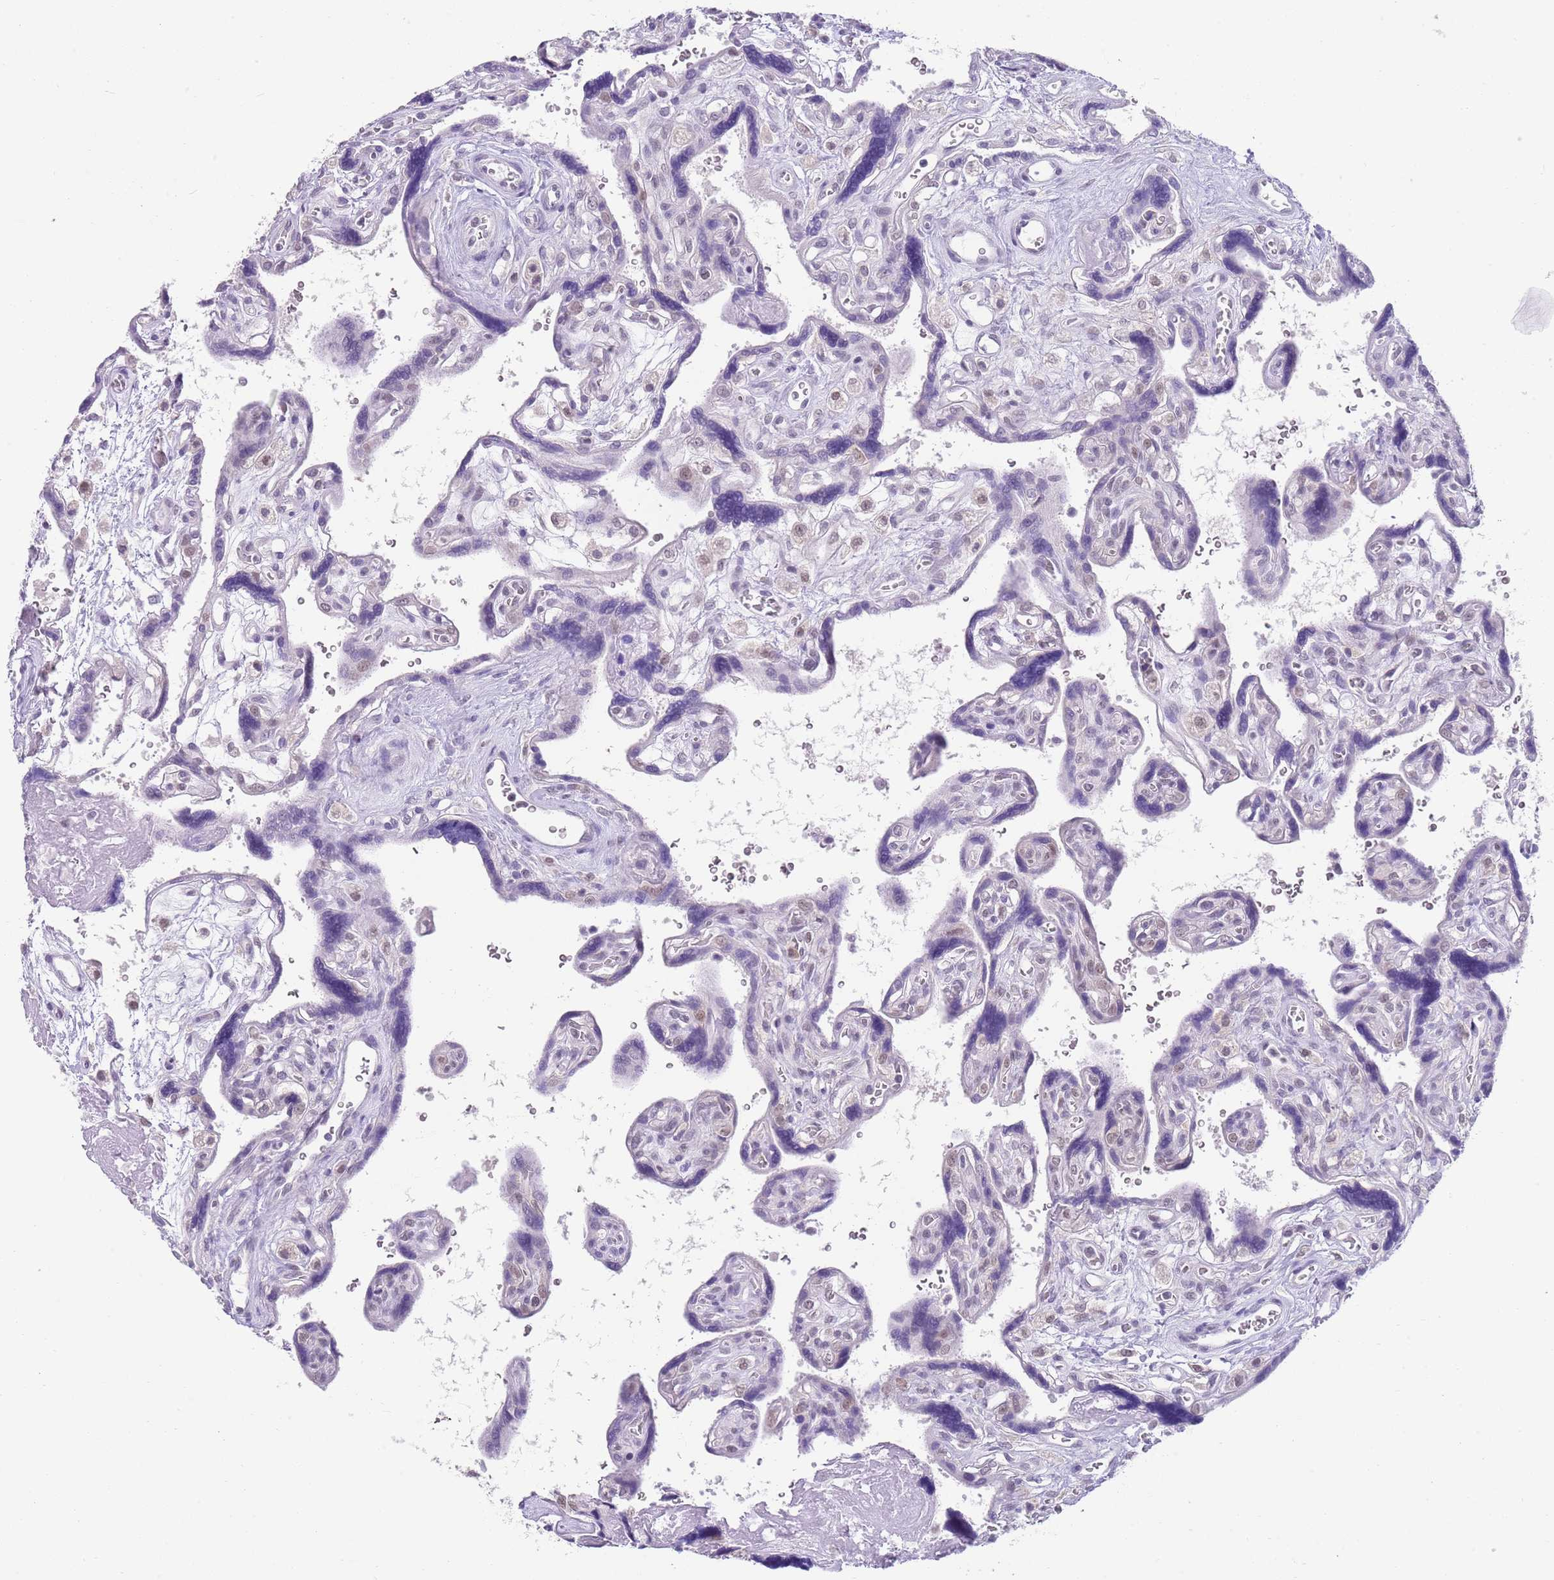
{"staining": {"intensity": "weak", "quantity": "25%-75%", "location": "nuclear"}, "tissue": "placenta", "cell_type": "Trophoblastic cells", "image_type": "normal", "snomed": [{"axis": "morphology", "description": "Normal tissue, NOS"}, {"axis": "topography", "description": "Placenta"}], "caption": "Approximately 25%-75% of trophoblastic cells in unremarkable human placenta demonstrate weak nuclear protein staining as visualized by brown immunohistochemical staining.", "gene": "SEPHS2", "patient": {"sex": "female", "age": 39}}